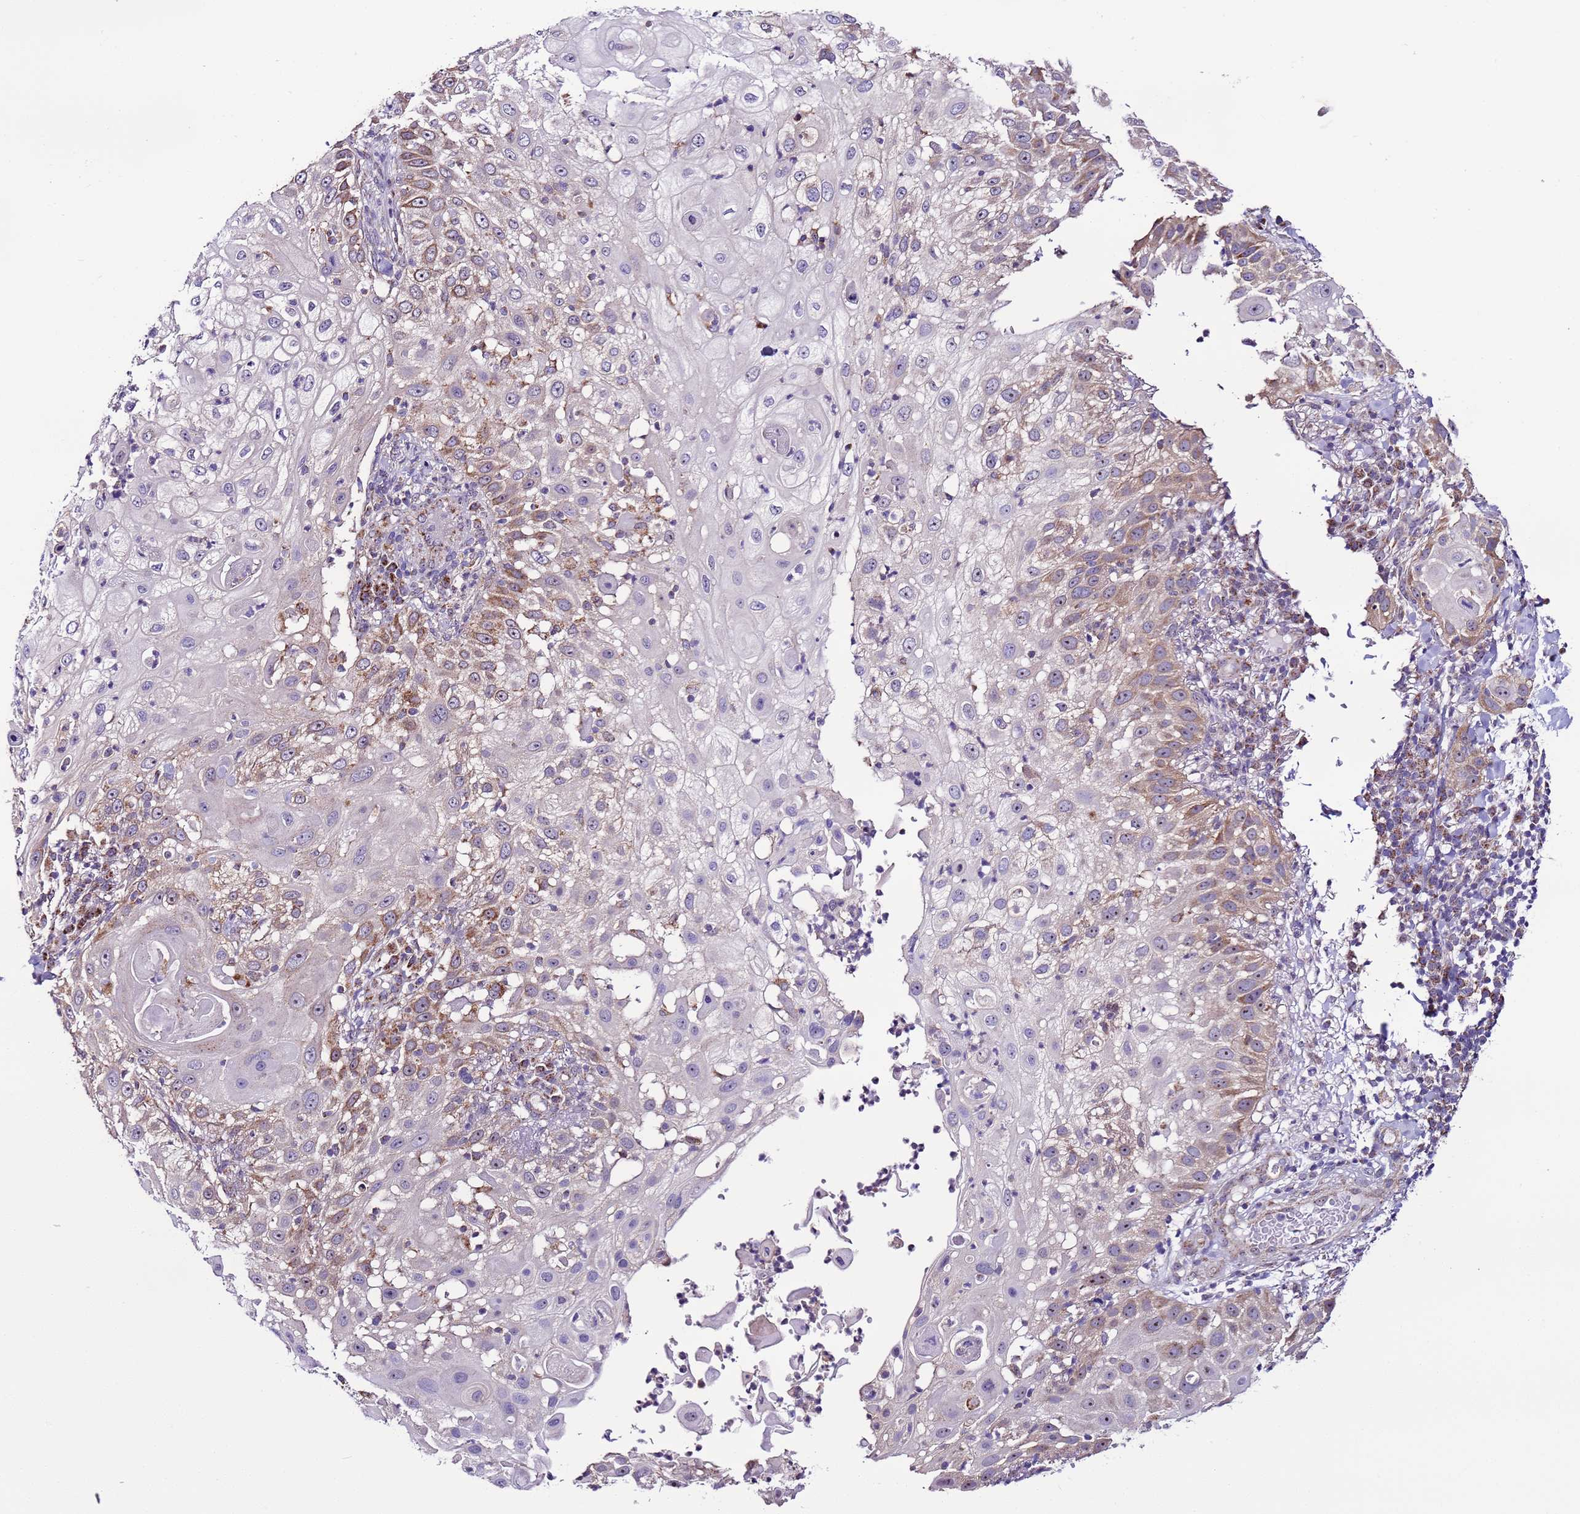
{"staining": {"intensity": "moderate", "quantity": "25%-75%", "location": "cytoplasmic/membranous"}, "tissue": "skin cancer", "cell_type": "Tumor cells", "image_type": "cancer", "snomed": [{"axis": "morphology", "description": "Squamous cell carcinoma, NOS"}, {"axis": "topography", "description": "Skin"}], "caption": "Moderate cytoplasmic/membranous staining for a protein is seen in approximately 25%-75% of tumor cells of skin cancer (squamous cell carcinoma) using immunohistochemistry (IHC).", "gene": "UEVLD", "patient": {"sex": "female", "age": 44}}